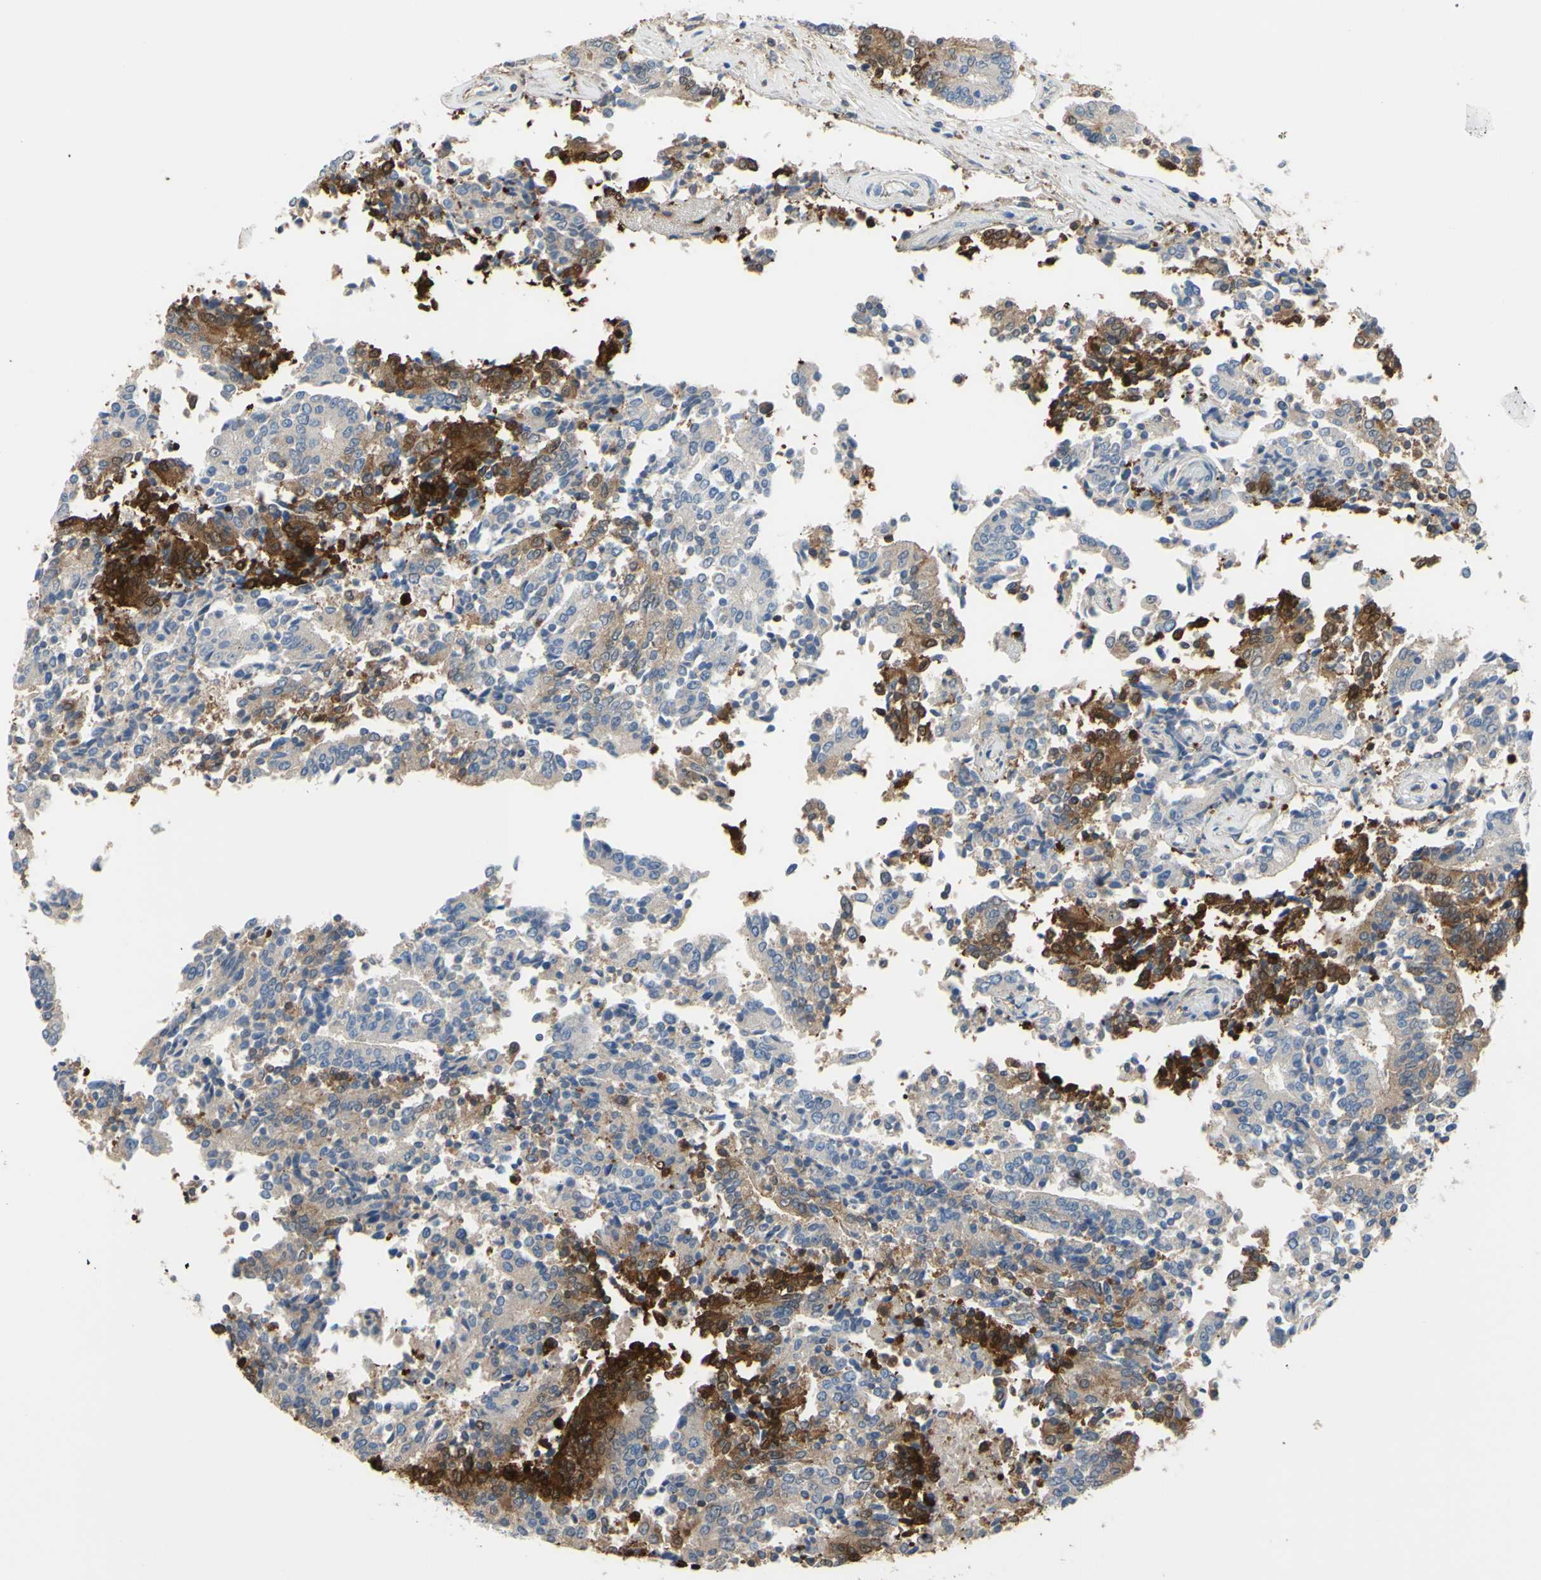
{"staining": {"intensity": "strong", "quantity": "25%-75%", "location": "cytoplasmic/membranous,nuclear"}, "tissue": "prostate cancer", "cell_type": "Tumor cells", "image_type": "cancer", "snomed": [{"axis": "morphology", "description": "Normal tissue, NOS"}, {"axis": "morphology", "description": "Adenocarcinoma, High grade"}, {"axis": "topography", "description": "Prostate"}, {"axis": "topography", "description": "Seminal veicle"}], "caption": "A brown stain highlights strong cytoplasmic/membranous and nuclear positivity of a protein in adenocarcinoma (high-grade) (prostate) tumor cells.", "gene": "UPK3B", "patient": {"sex": "male", "age": 55}}